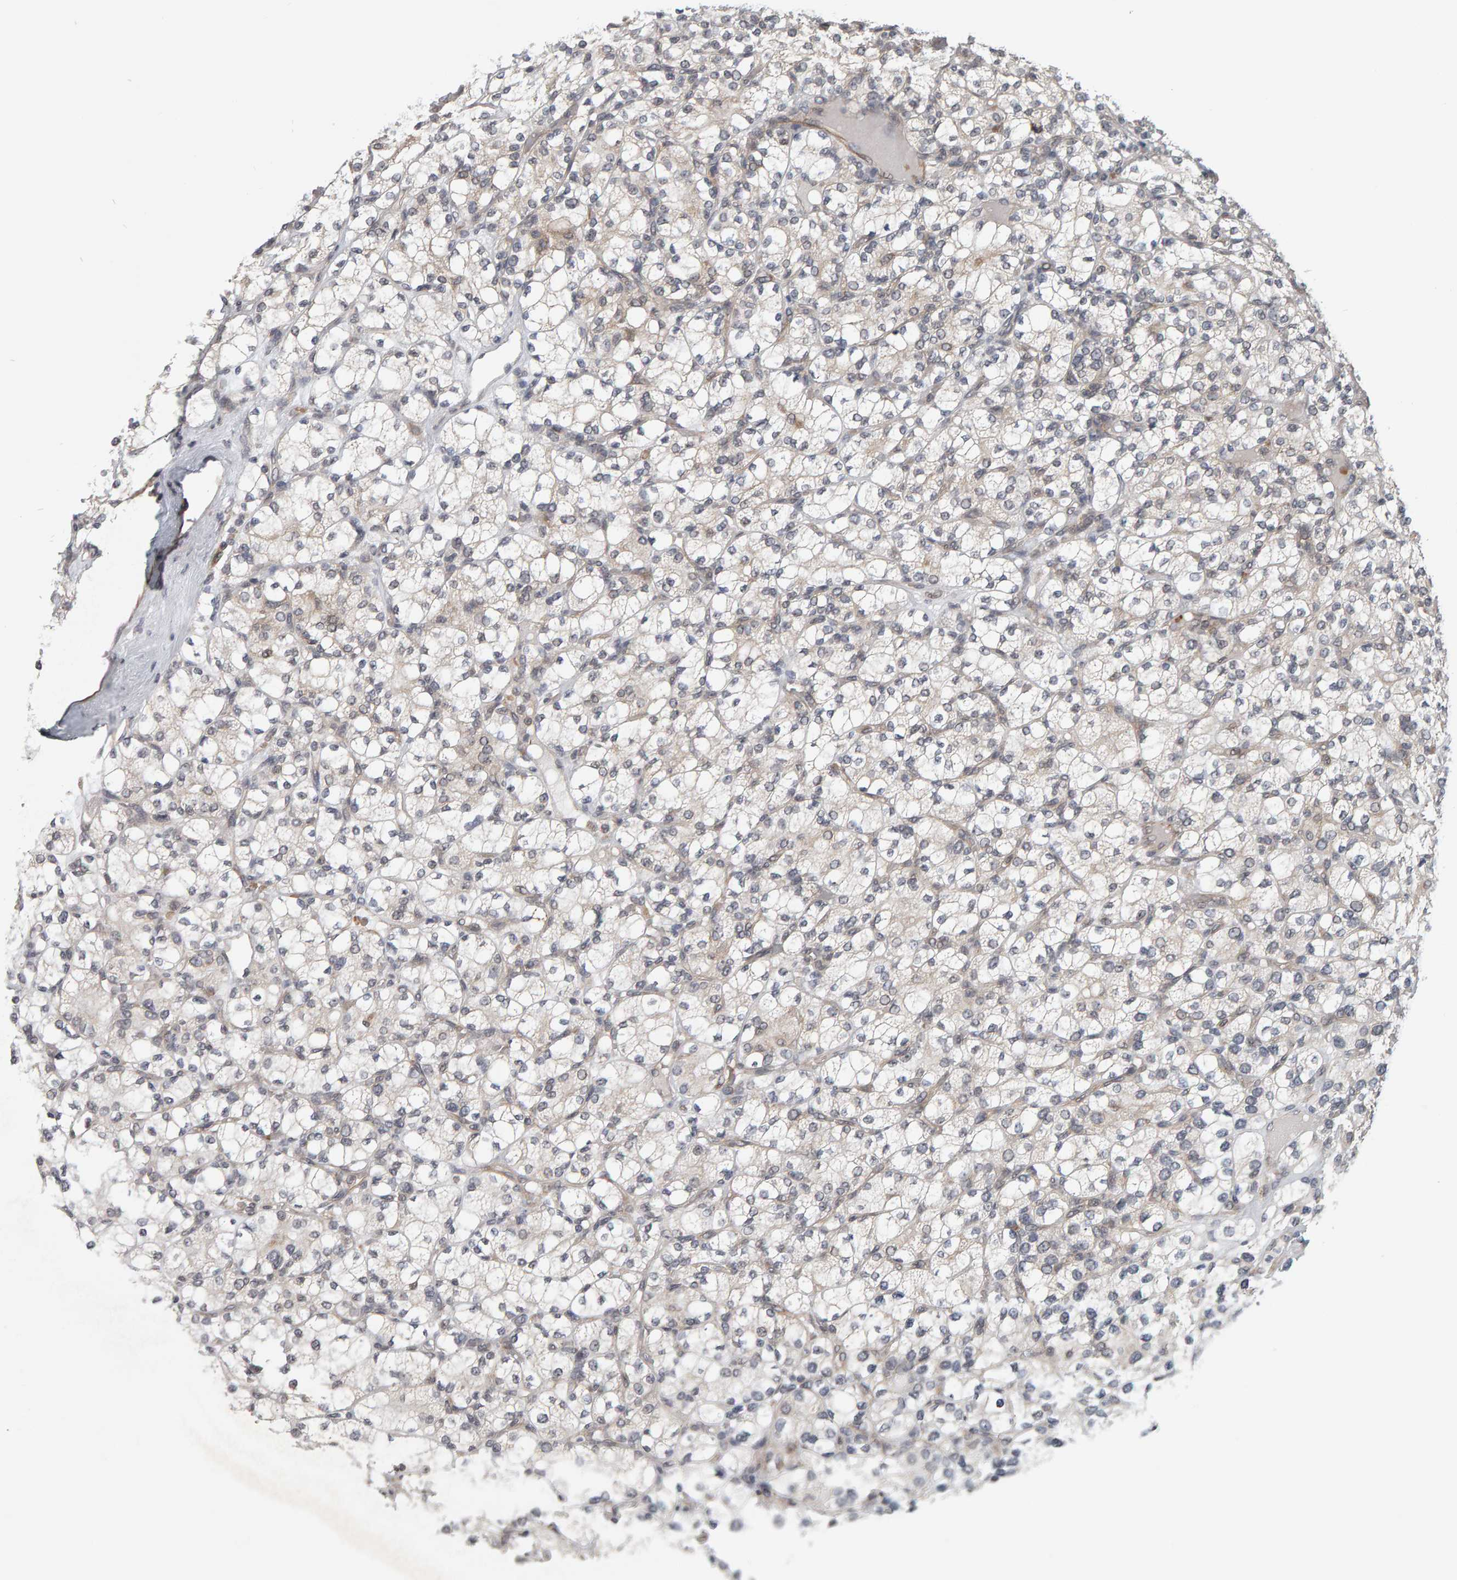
{"staining": {"intensity": "negative", "quantity": "none", "location": "none"}, "tissue": "renal cancer", "cell_type": "Tumor cells", "image_type": "cancer", "snomed": [{"axis": "morphology", "description": "Adenocarcinoma, NOS"}, {"axis": "topography", "description": "Kidney"}], "caption": "The photomicrograph shows no significant positivity in tumor cells of renal cancer.", "gene": "DAP3", "patient": {"sex": "male", "age": 77}}